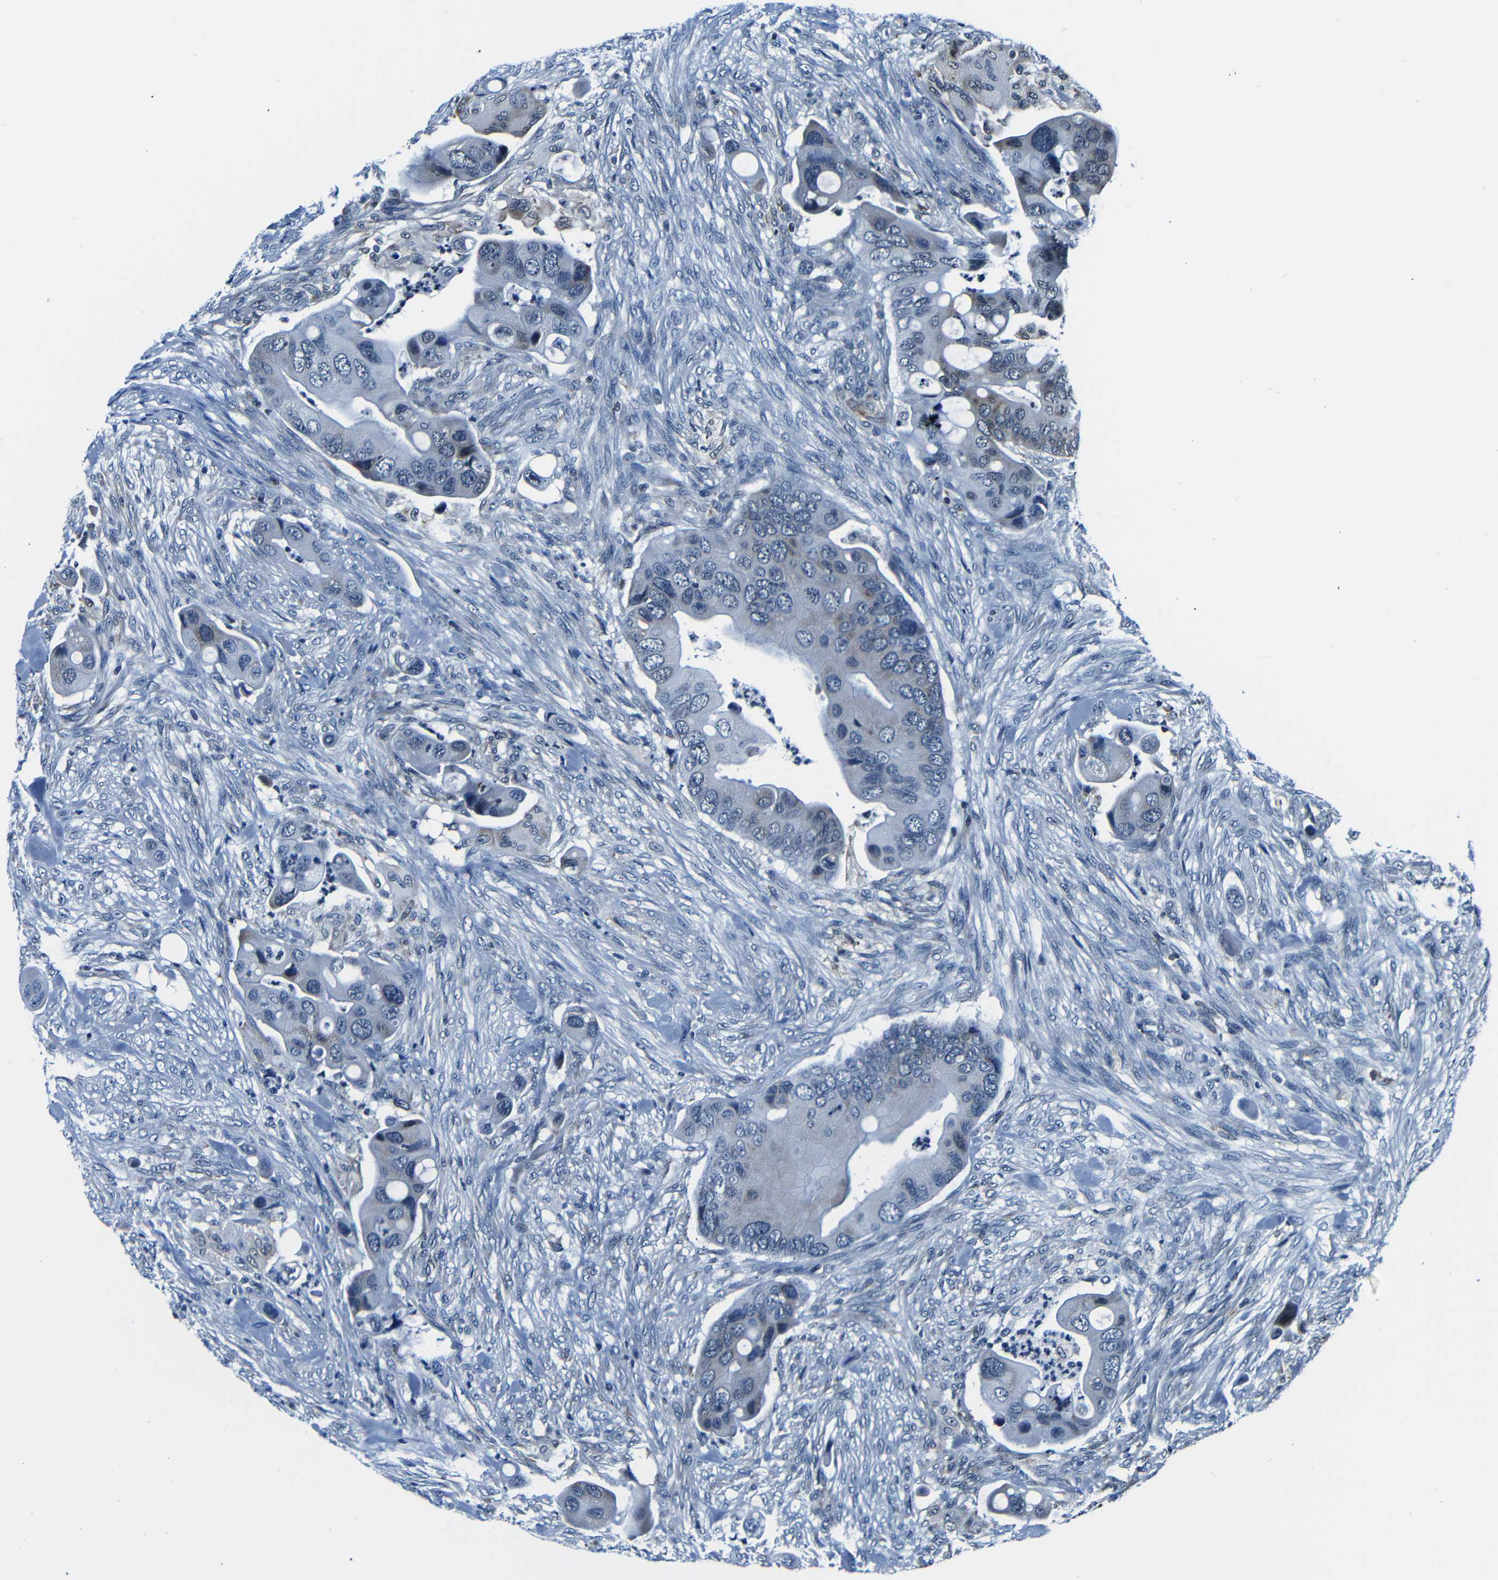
{"staining": {"intensity": "moderate", "quantity": "<25%", "location": "cytoplasmic/membranous"}, "tissue": "colorectal cancer", "cell_type": "Tumor cells", "image_type": "cancer", "snomed": [{"axis": "morphology", "description": "Adenocarcinoma, NOS"}, {"axis": "topography", "description": "Rectum"}], "caption": "A micrograph of adenocarcinoma (colorectal) stained for a protein exhibits moderate cytoplasmic/membranous brown staining in tumor cells. (DAB (3,3'-diaminobenzidine) IHC, brown staining for protein, blue staining for nuclei).", "gene": "NCBP3", "patient": {"sex": "female", "age": 57}}